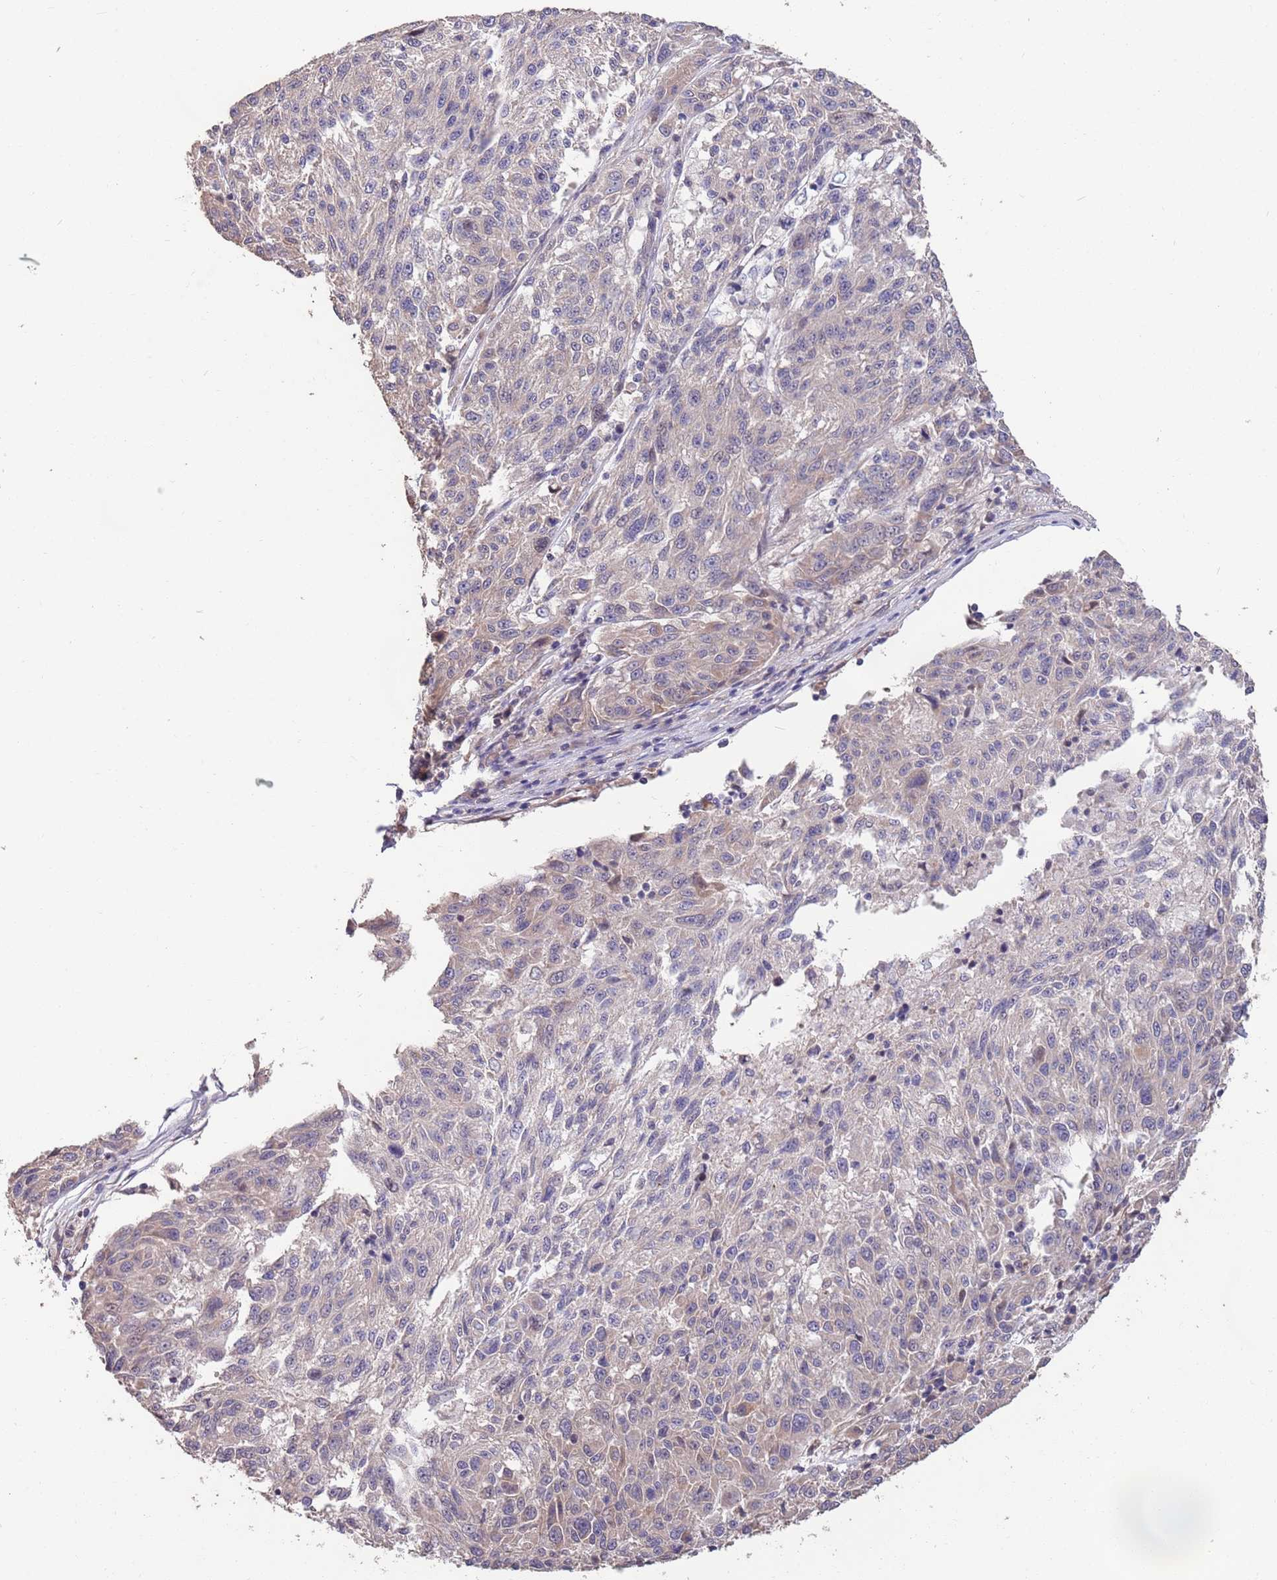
{"staining": {"intensity": "weak", "quantity": "<25%", "location": "cytoplasmic/membranous"}, "tissue": "melanoma", "cell_type": "Tumor cells", "image_type": "cancer", "snomed": [{"axis": "morphology", "description": "Malignant melanoma, NOS"}, {"axis": "topography", "description": "Skin"}], "caption": "Protein analysis of melanoma demonstrates no significant staining in tumor cells. Nuclei are stained in blue.", "gene": "MARVELD2", "patient": {"sex": "male", "age": 53}}